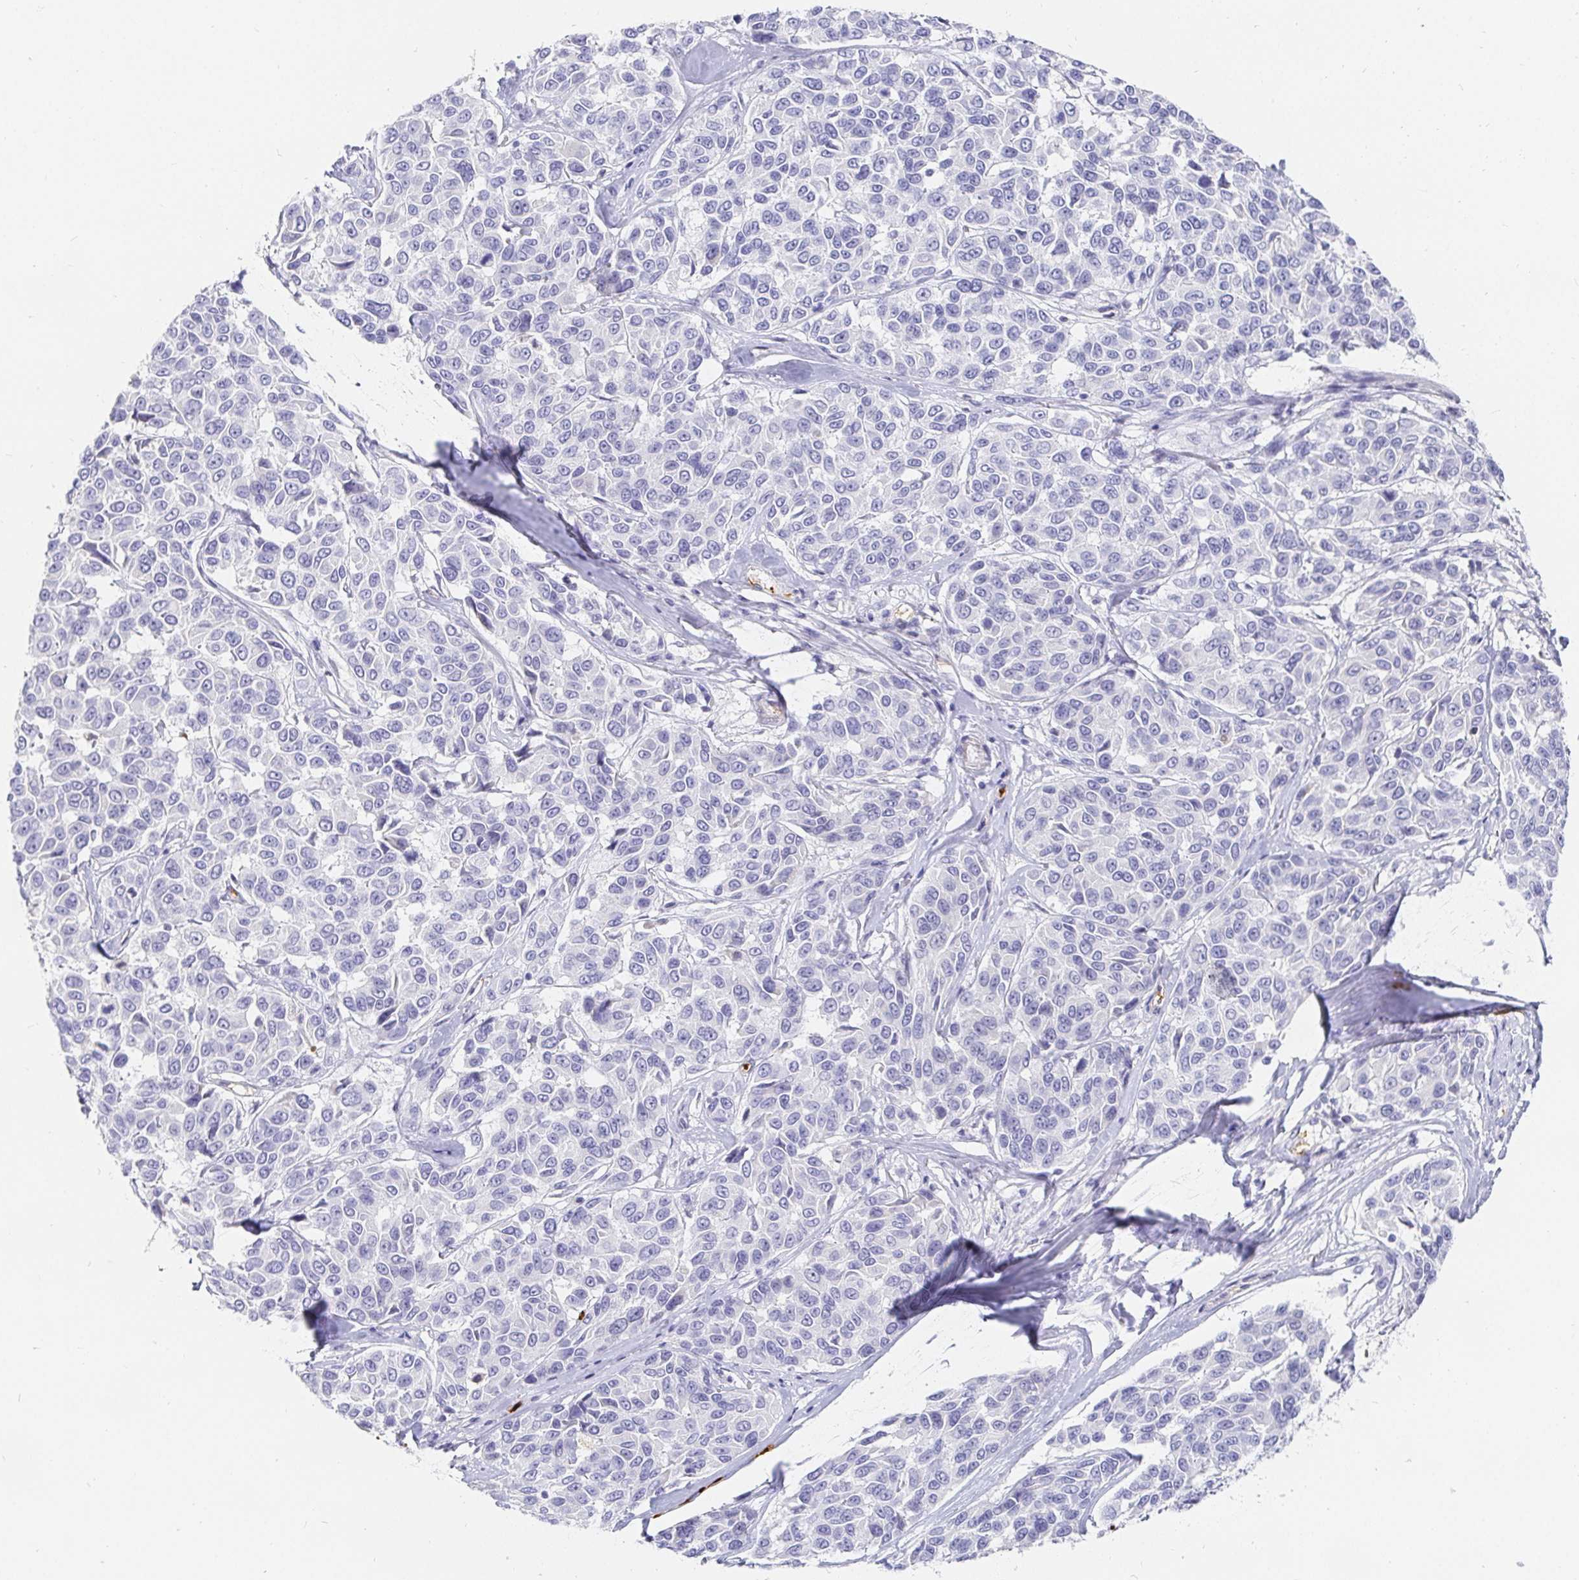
{"staining": {"intensity": "negative", "quantity": "none", "location": "none"}, "tissue": "melanoma", "cell_type": "Tumor cells", "image_type": "cancer", "snomed": [{"axis": "morphology", "description": "Malignant melanoma, NOS"}, {"axis": "topography", "description": "Skin"}], "caption": "Photomicrograph shows no significant protein staining in tumor cells of melanoma.", "gene": "FGF21", "patient": {"sex": "female", "age": 66}}